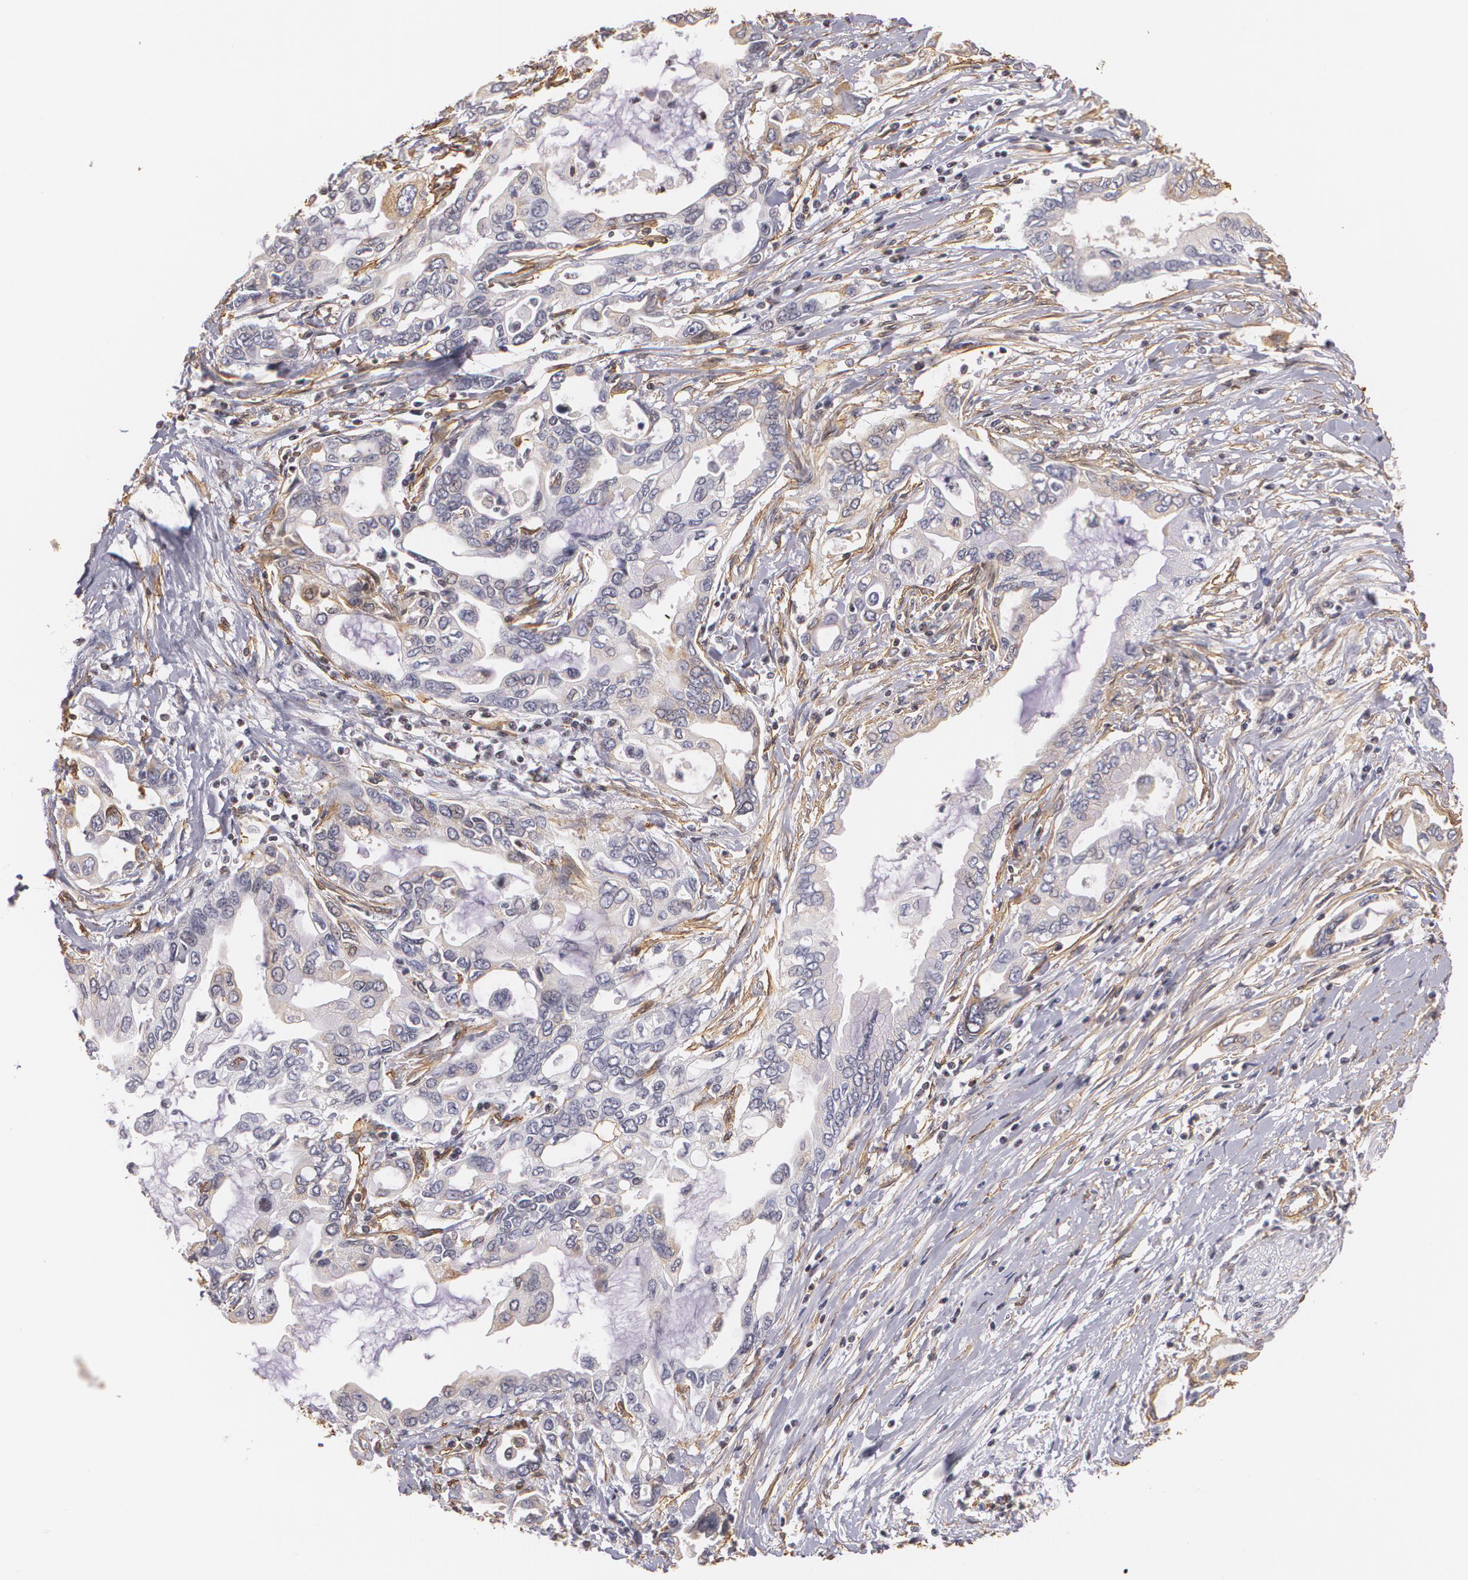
{"staining": {"intensity": "weak", "quantity": "25%-75%", "location": "cytoplasmic/membranous"}, "tissue": "pancreatic cancer", "cell_type": "Tumor cells", "image_type": "cancer", "snomed": [{"axis": "morphology", "description": "Adenocarcinoma, NOS"}, {"axis": "topography", "description": "Pancreas"}], "caption": "A high-resolution micrograph shows immunohistochemistry (IHC) staining of pancreatic adenocarcinoma, which exhibits weak cytoplasmic/membranous expression in approximately 25%-75% of tumor cells.", "gene": "VAMP1", "patient": {"sex": "female", "age": 57}}